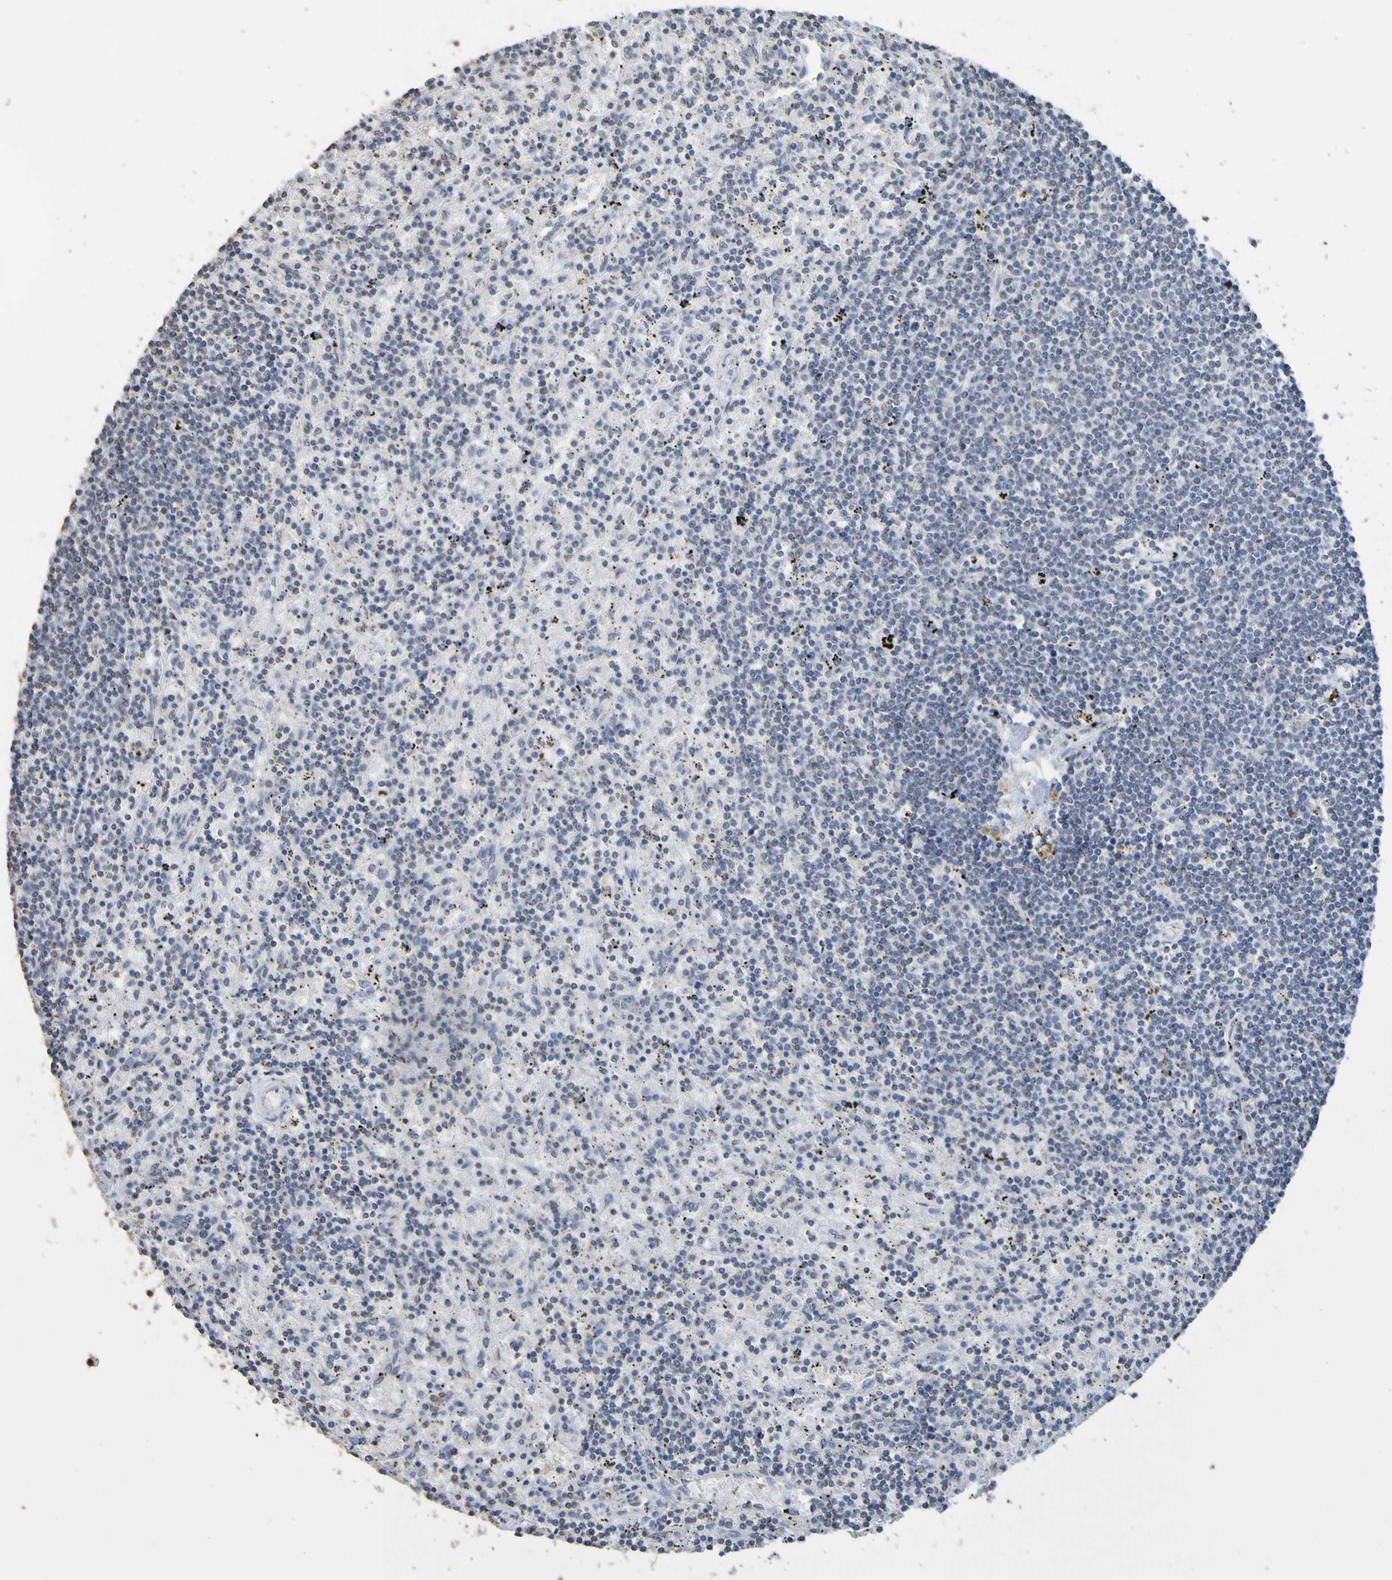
{"staining": {"intensity": "negative", "quantity": "none", "location": "none"}, "tissue": "lymphoma", "cell_type": "Tumor cells", "image_type": "cancer", "snomed": [{"axis": "morphology", "description": "Malignant lymphoma, non-Hodgkin's type, Low grade"}, {"axis": "topography", "description": "Spleen"}], "caption": "This is a image of immunohistochemistry (IHC) staining of lymphoma, which shows no expression in tumor cells.", "gene": "ALKBH2", "patient": {"sex": "male", "age": 76}}